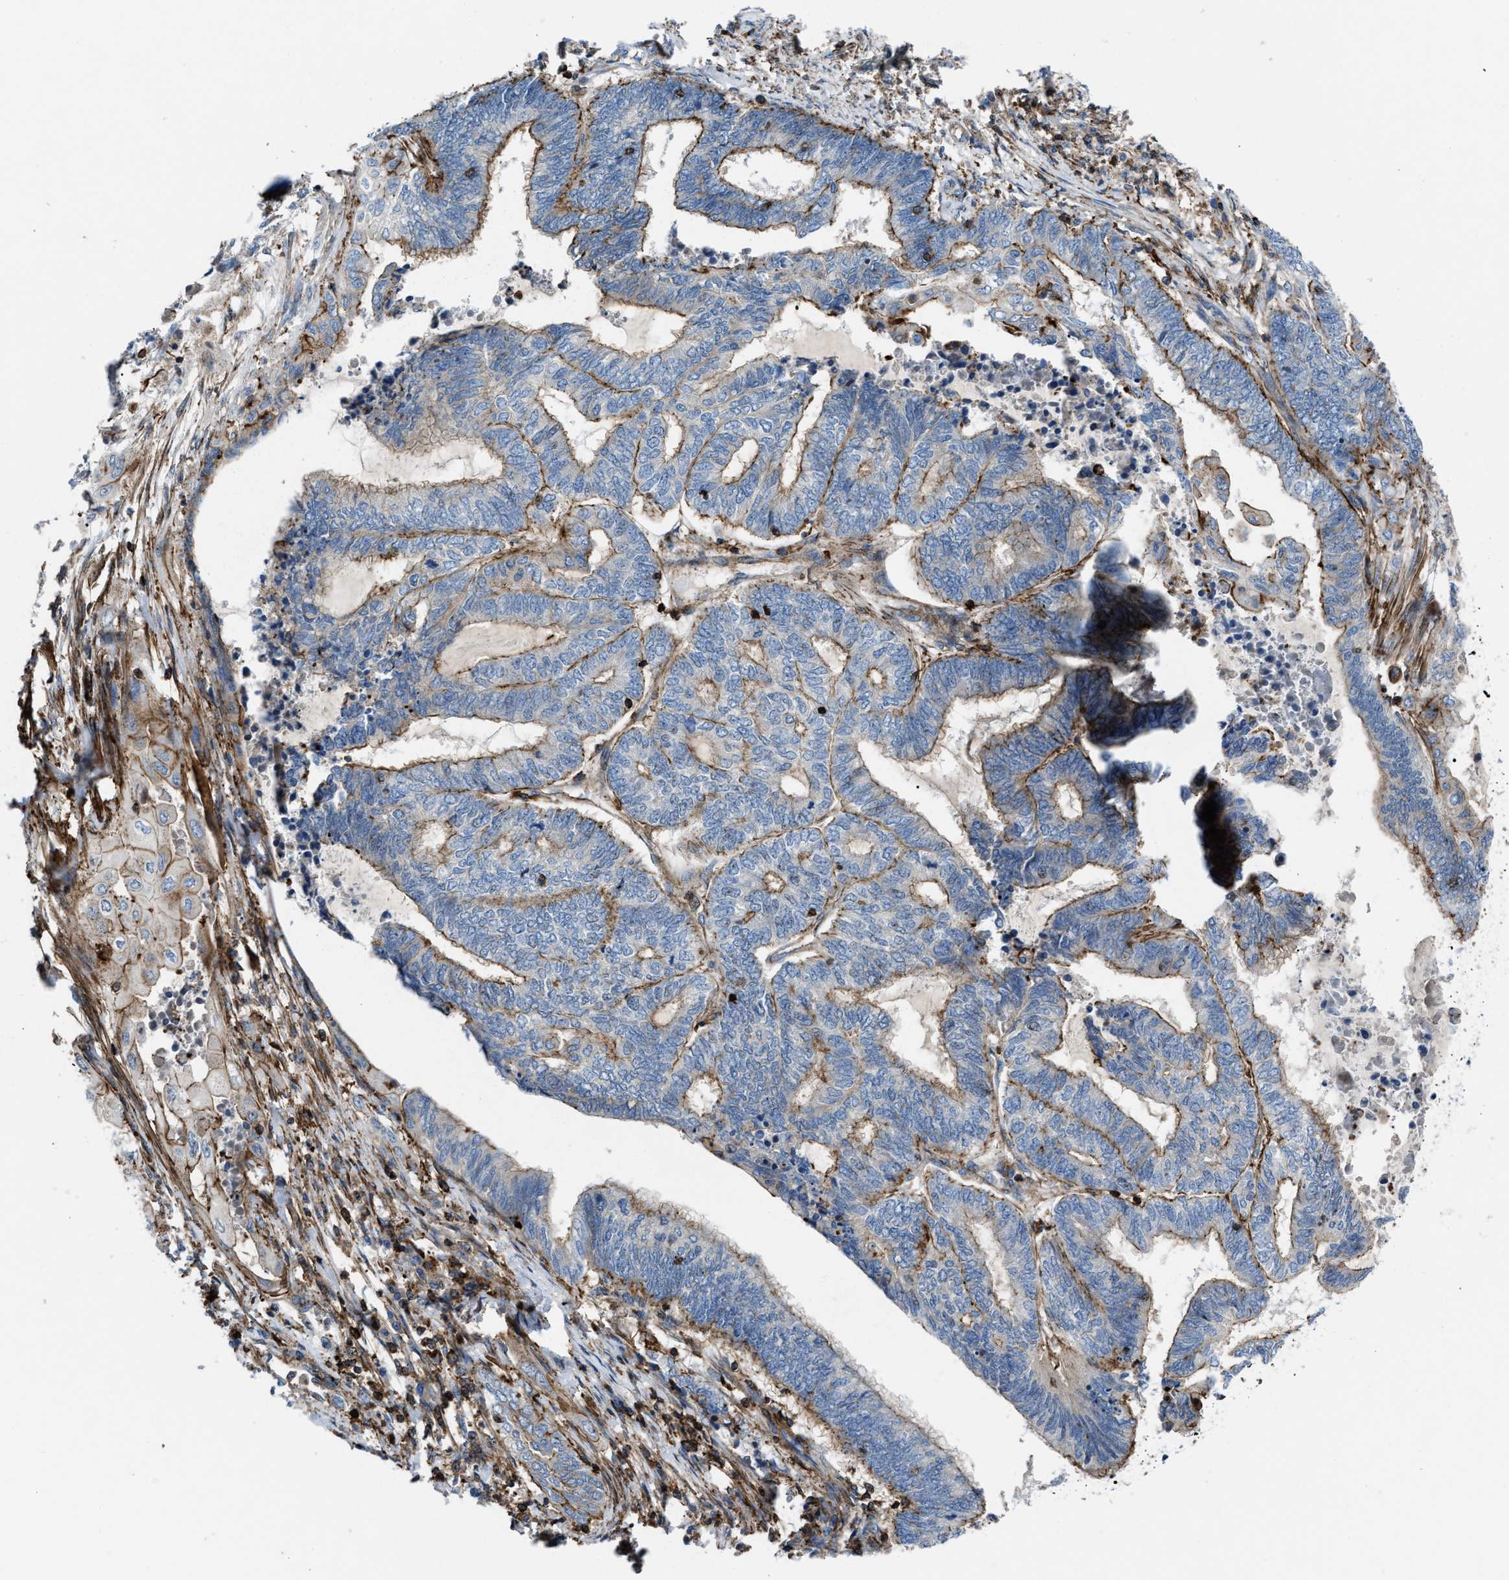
{"staining": {"intensity": "weak", "quantity": ">75%", "location": "cytoplasmic/membranous"}, "tissue": "endometrial cancer", "cell_type": "Tumor cells", "image_type": "cancer", "snomed": [{"axis": "morphology", "description": "Adenocarcinoma, NOS"}, {"axis": "topography", "description": "Uterus"}, {"axis": "topography", "description": "Endometrium"}], "caption": "Adenocarcinoma (endometrial) stained with a protein marker reveals weak staining in tumor cells.", "gene": "AGPAT2", "patient": {"sex": "female", "age": 70}}